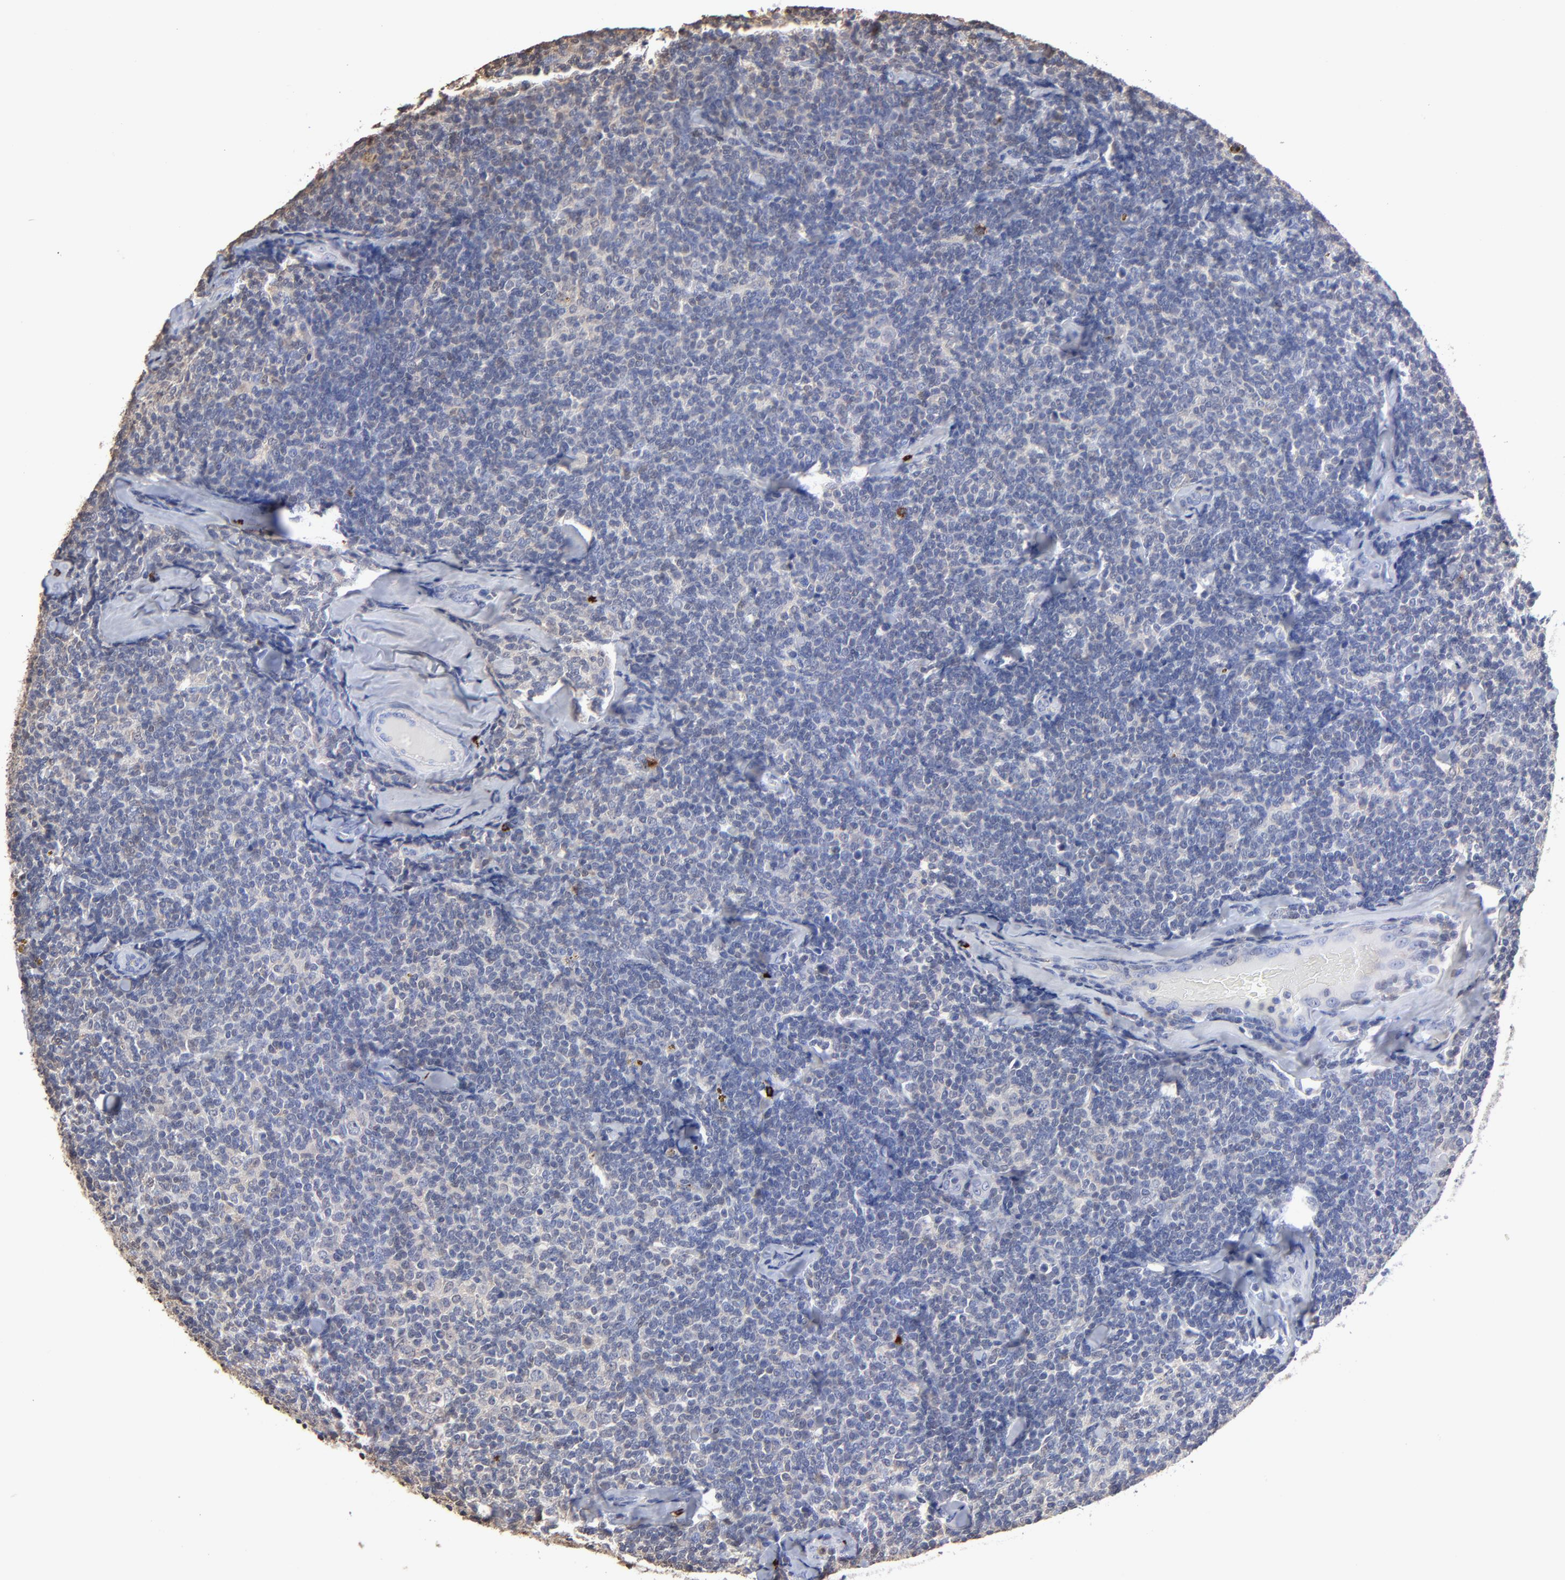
{"staining": {"intensity": "negative", "quantity": "none", "location": "none"}, "tissue": "lymphoma", "cell_type": "Tumor cells", "image_type": "cancer", "snomed": [{"axis": "morphology", "description": "Malignant lymphoma, non-Hodgkin's type, Low grade"}, {"axis": "topography", "description": "Lymph node"}], "caption": "Immunohistochemistry micrograph of neoplastic tissue: lymphoma stained with DAB (3,3'-diaminobenzidine) reveals no significant protein staining in tumor cells.", "gene": "TBXT", "patient": {"sex": "female", "age": 56}}